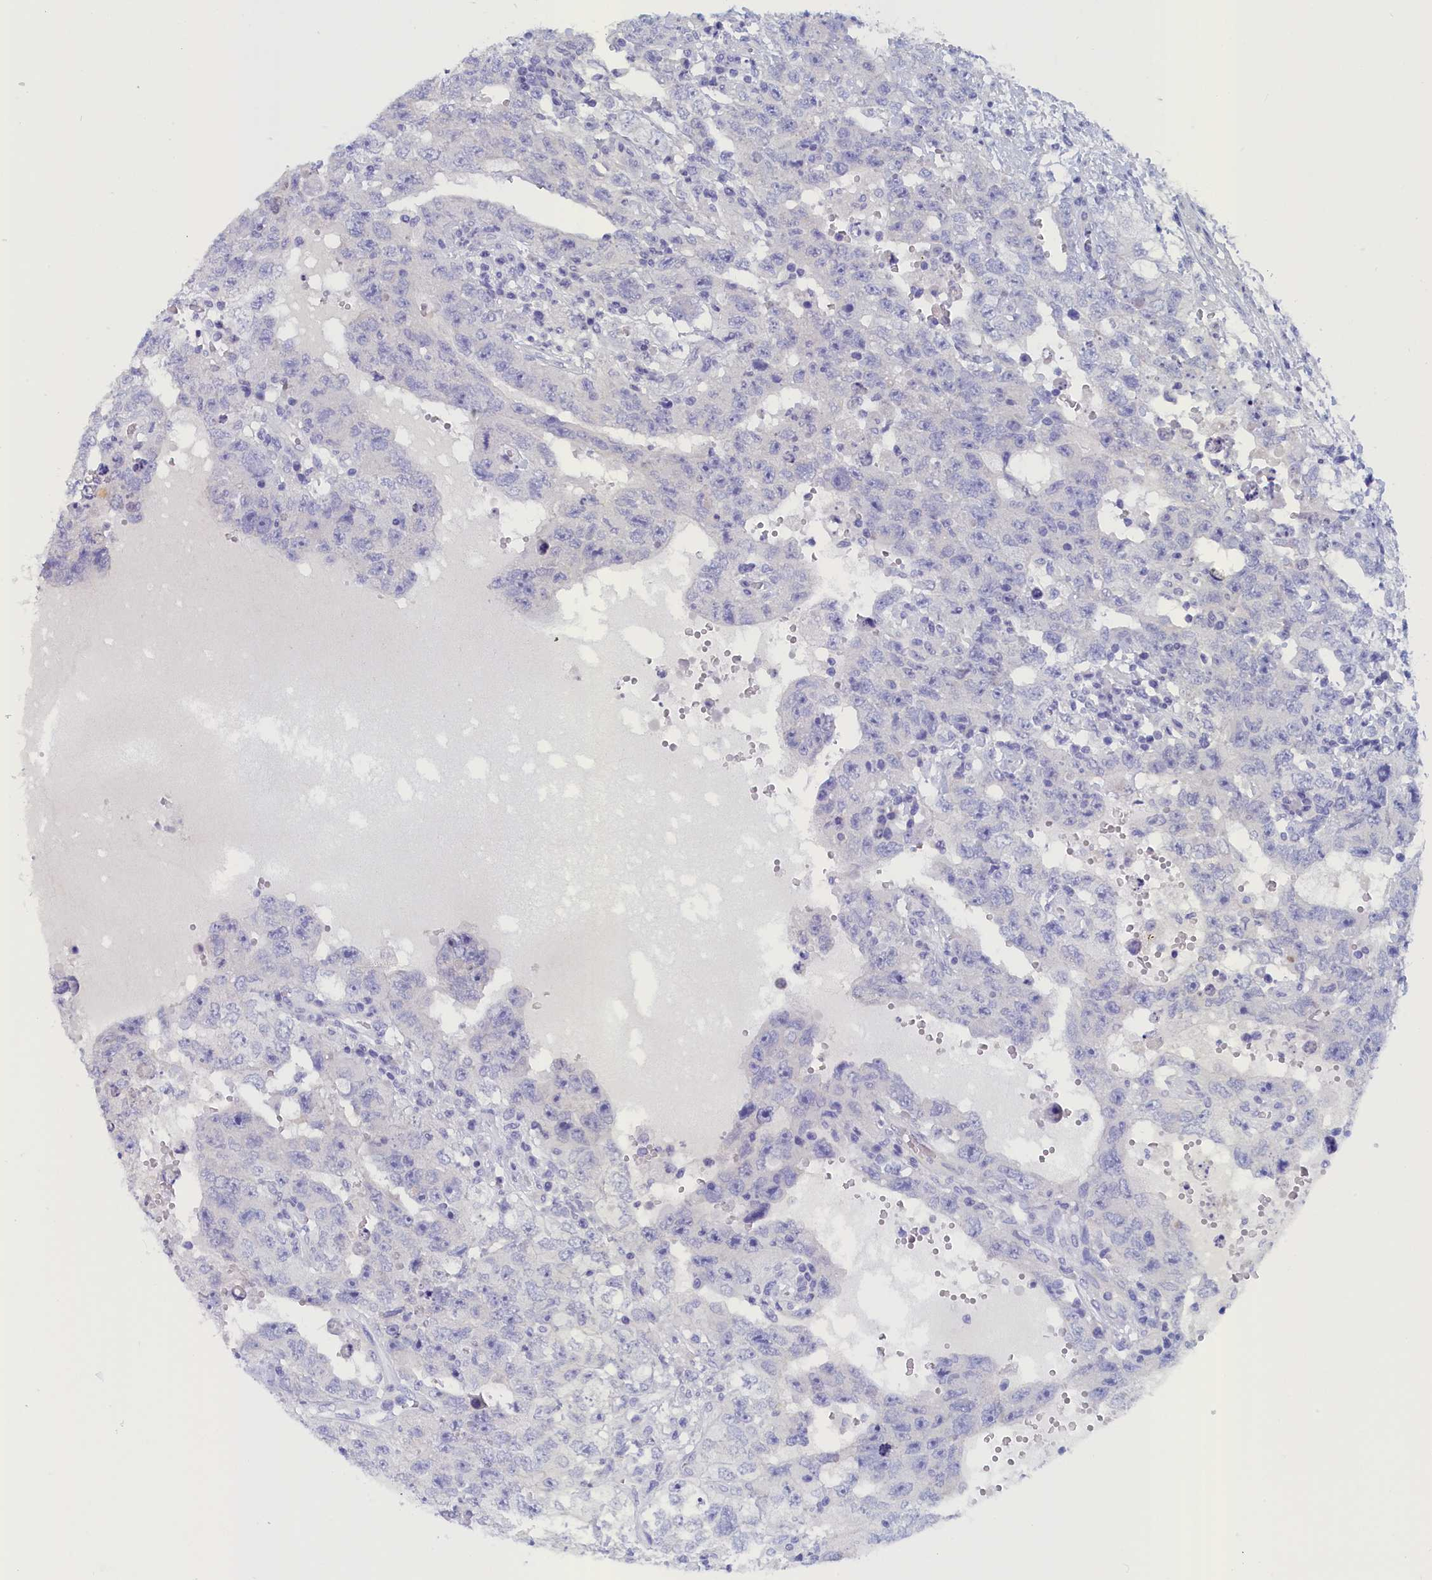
{"staining": {"intensity": "negative", "quantity": "none", "location": "none"}, "tissue": "testis cancer", "cell_type": "Tumor cells", "image_type": "cancer", "snomed": [{"axis": "morphology", "description": "Carcinoma, Embryonal, NOS"}, {"axis": "topography", "description": "Testis"}], "caption": "An image of human testis cancer (embryonal carcinoma) is negative for staining in tumor cells.", "gene": "ANKRD2", "patient": {"sex": "male", "age": 26}}